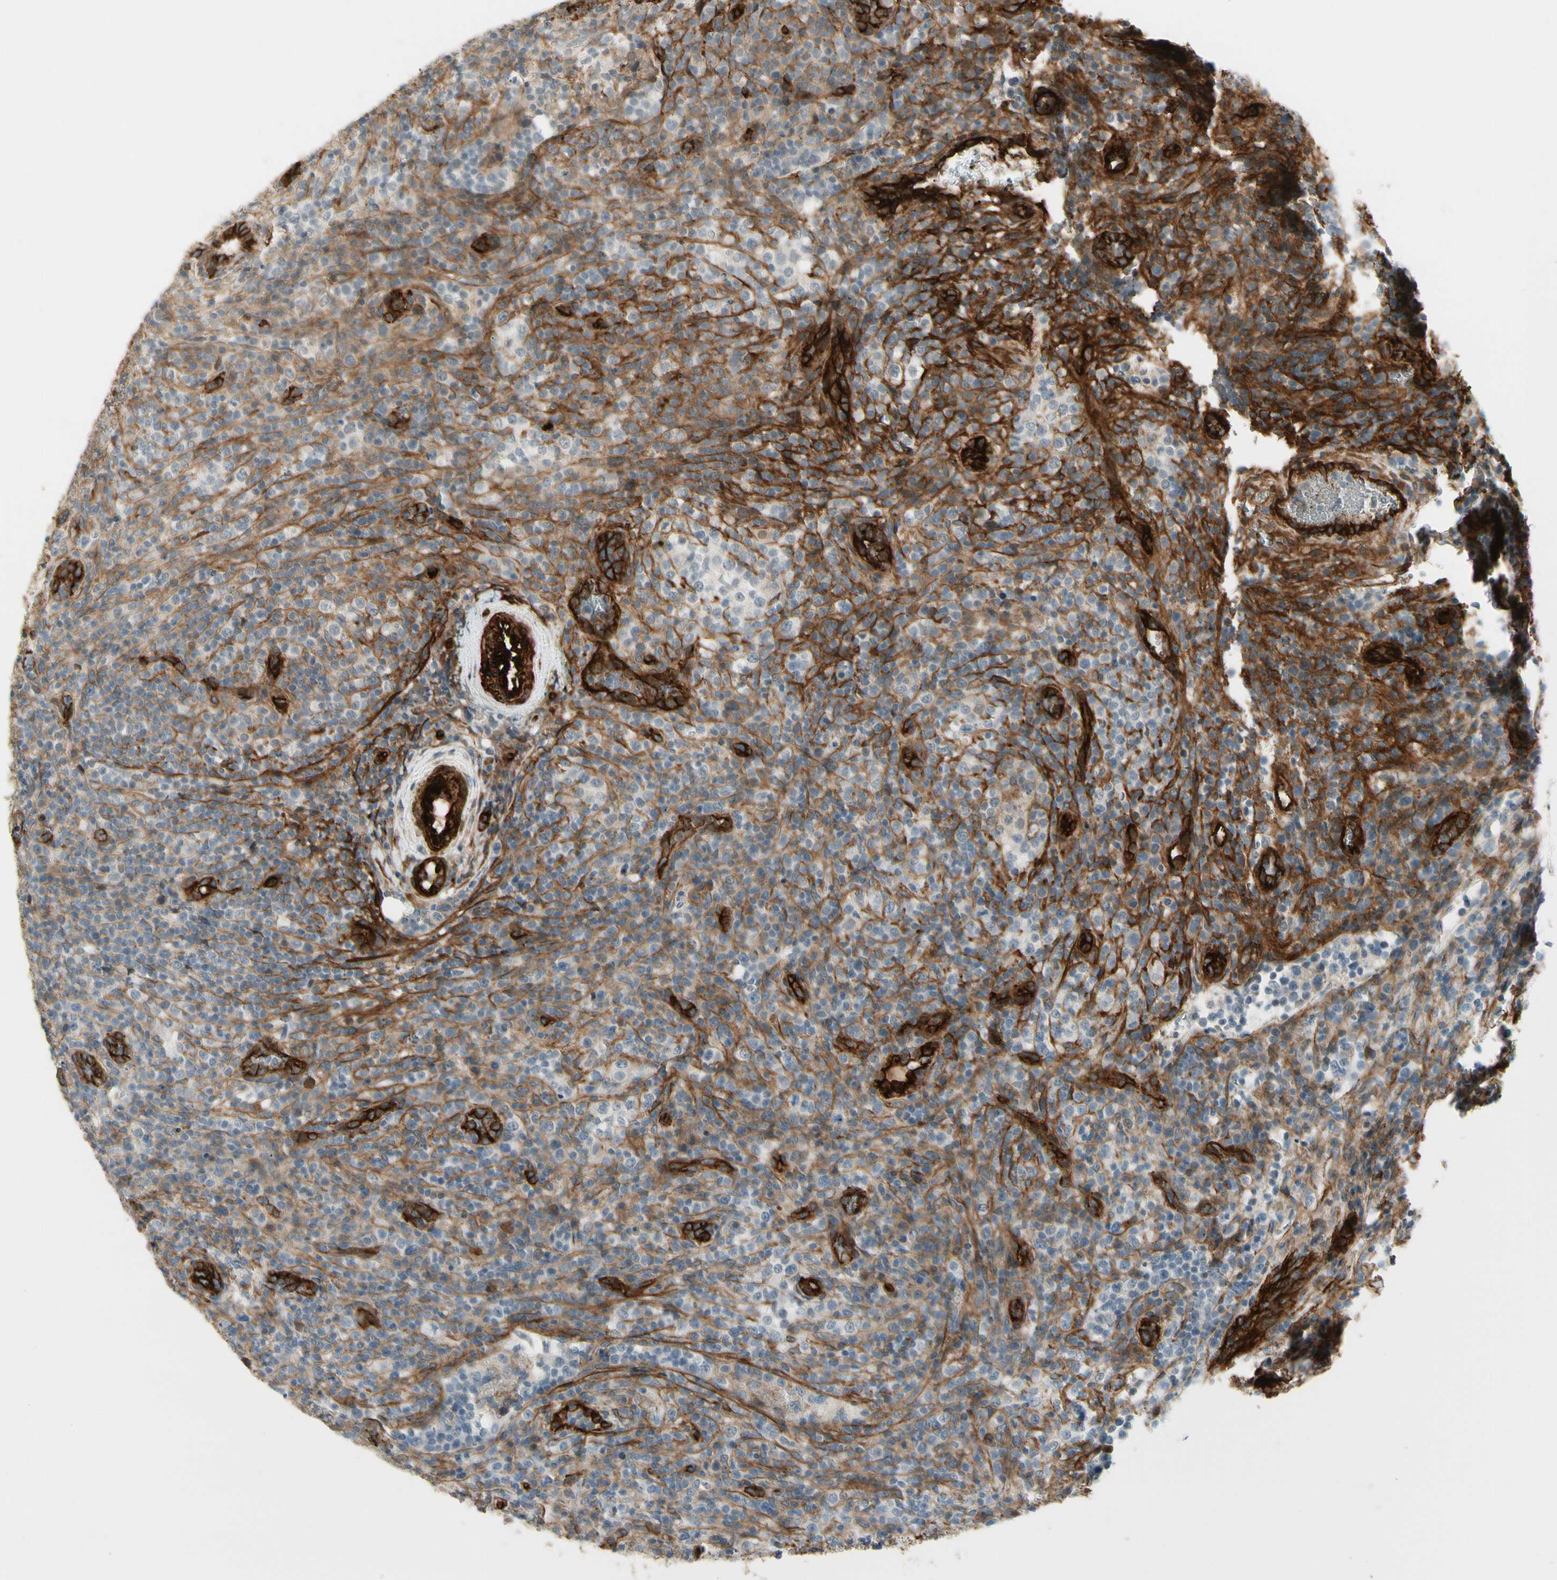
{"staining": {"intensity": "negative", "quantity": "none", "location": "none"}, "tissue": "lymphoma", "cell_type": "Tumor cells", "image_type": "cancer", "snomed": [{"axis": "morphology", "description": "Malignant lymphoma, non-Hodgkin's type, High grade"}, {"axis": "topography", "description": "Lymph node"}], "caption": "Protein analysis of high-grade malignant lymphoma, non-Hodgkin's type reveals no significant expression in tumor cells. The staining was performed using DAB to visualize the protein expression in brown, while the nuclei were stained in blue with hematoxylin (Magnification: 20x).", "gene": "MCAM", "patient": {"sex": "female", "age": 76}}